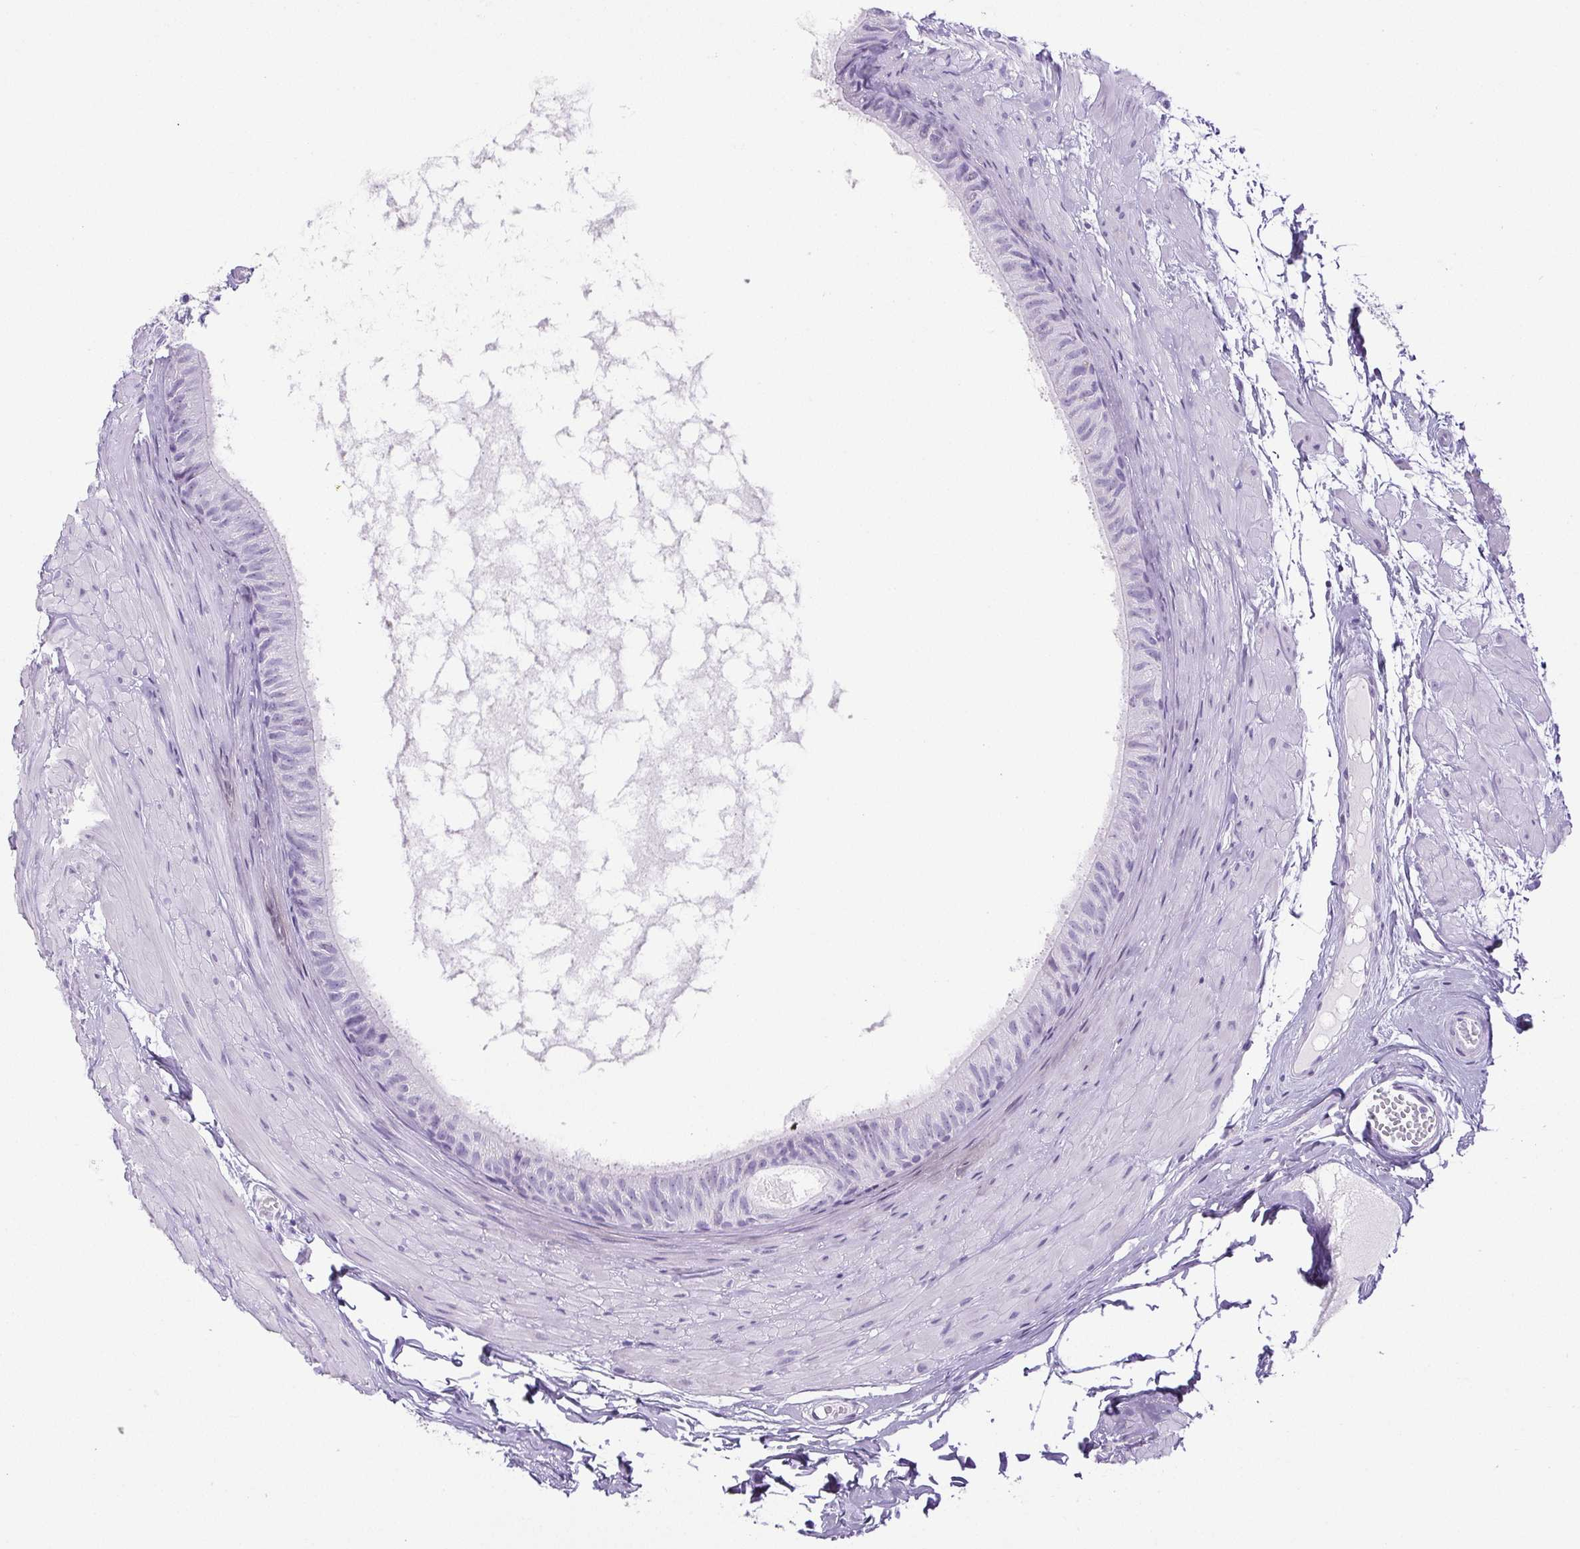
{"staining": {"intensity": "negative", "quantity": "none", "location": "none"}, "tissue": "epididymis", "cell_type": "Glandular cells", "image_type": "normal", "snomed": [{"axis": "morphology", "description": "Normal tissue, NOS"}, {"axis": "topography", "description": "Epididymis"}], "caption": "IHC photomicrograph of benign epididymis stained for a protein (brown), which exhibits no staining in glandular cells.", "gene": "HLA", "patient": {"sex": "male", "age": 33}}